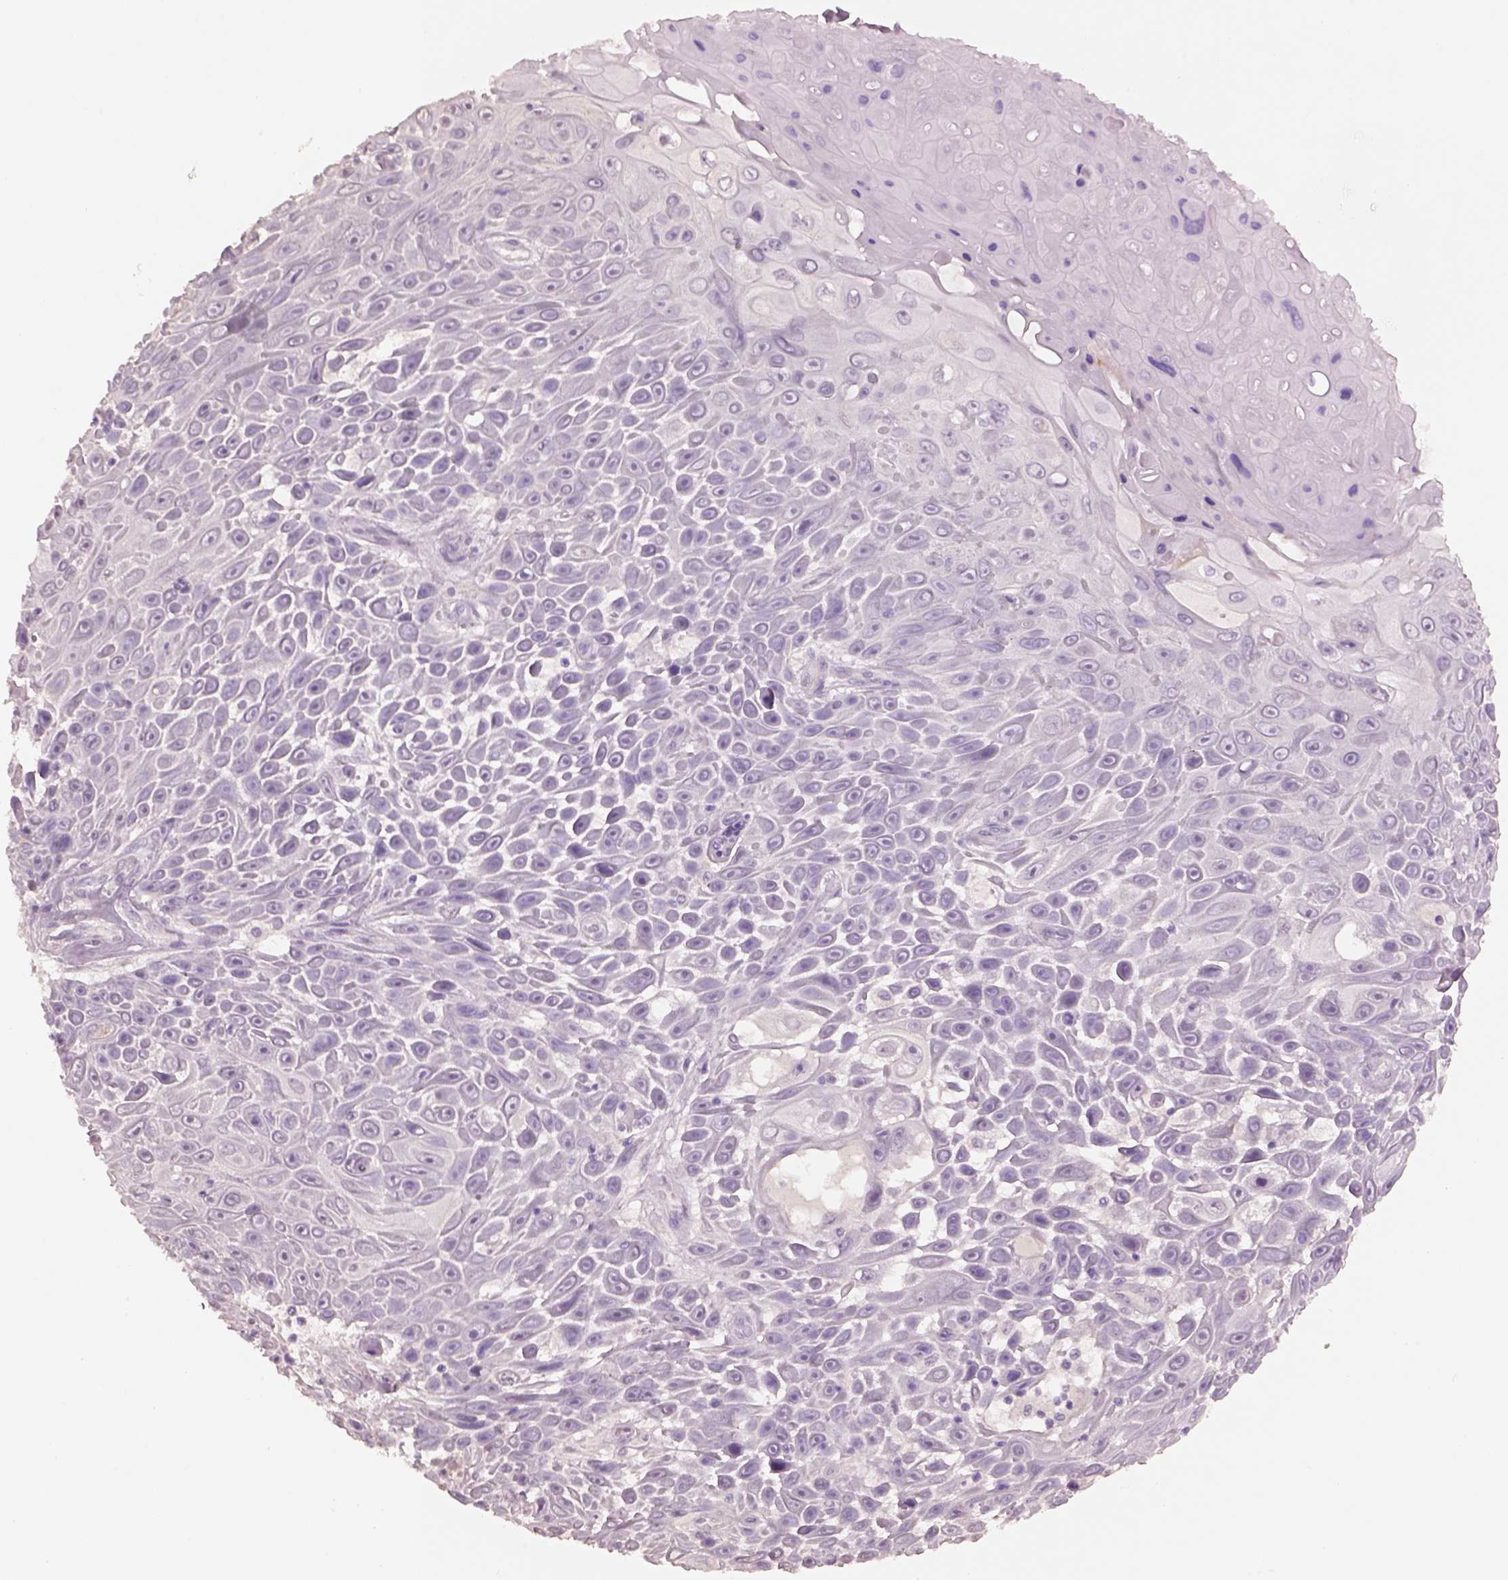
{"staining": {"intensity": "negative", "quantity": "none", "location": "none"}, "tissue": "skin cancer", "cell_type": "Tumor cells", "image_type": "cancer", "snomed": [{"axis": "morphology", "description": "Squamous cell carcinoma, NOS"}, {"axis": "topography", "description": "Skin"}], "caption": "A high-resolution histopathology image shows immunohistochemistry staining of skin squamous cell carcinoma, which exhibits no significant positivity in tumor cells.", "gene": "KCNIP3", "patient": {"sex": "male", "age": 82}}